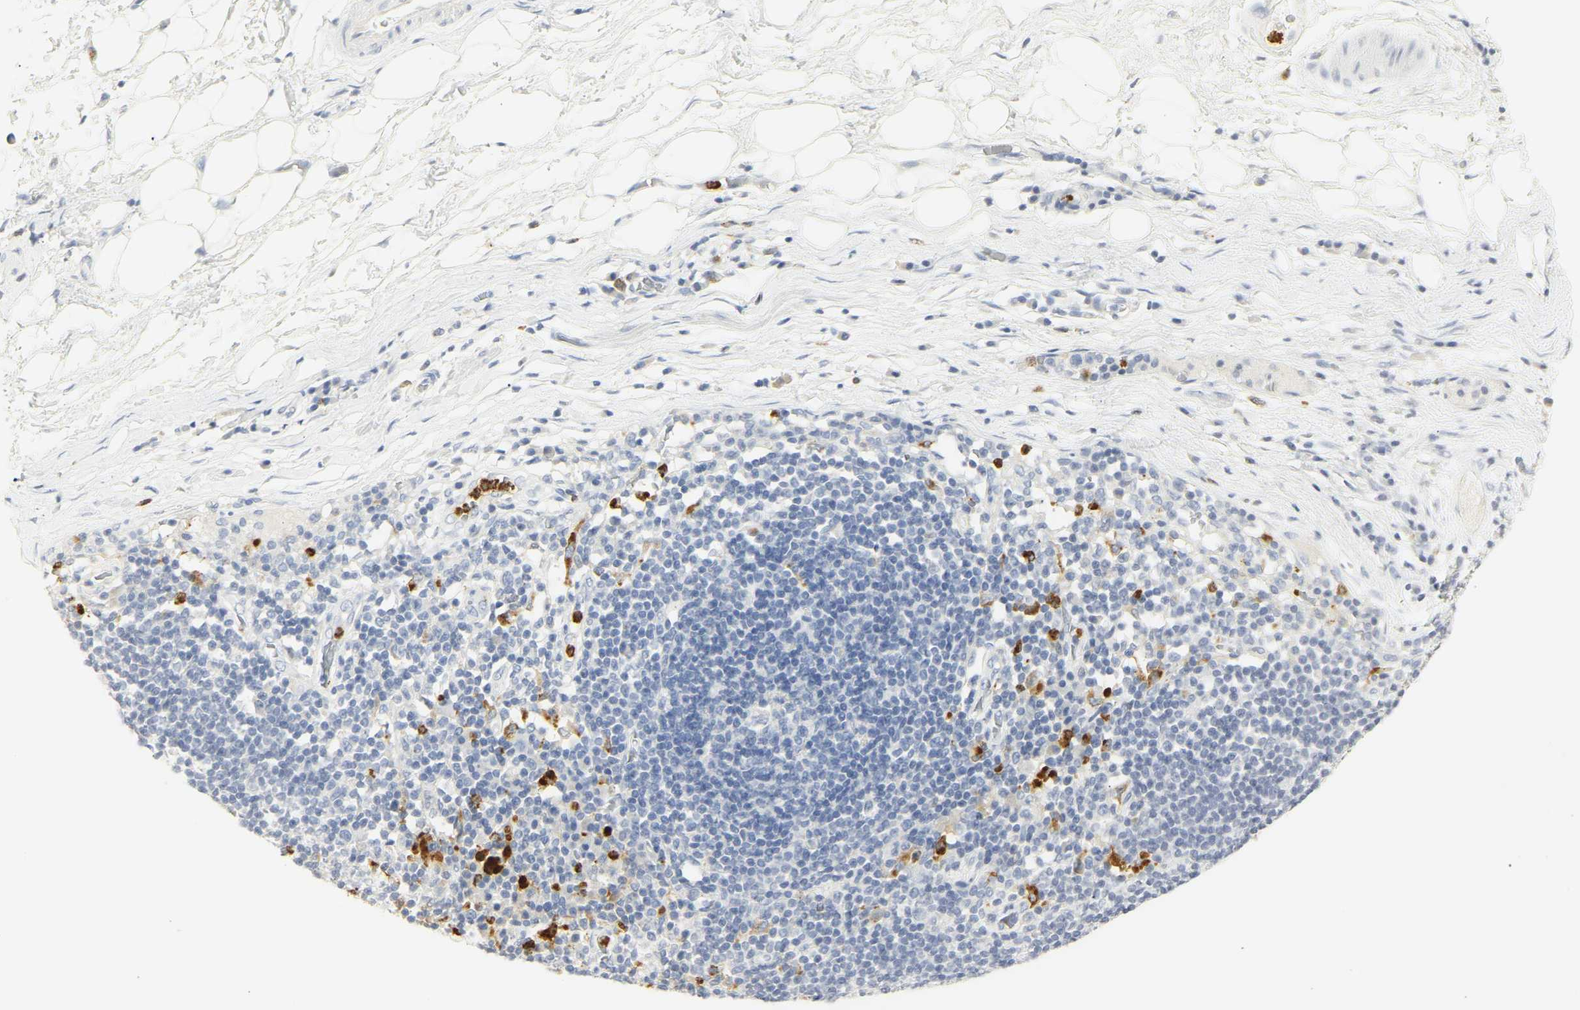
{"staining": {"intensity": "negative", "quantity": "none", "location": "none"}, "tissue": "adipose tissue", "cell_type": "Adipocytes", "image_type": "normal", "snomed": [{"axis": "morphology", "description": "Normal tissue, NOS"}, {"axis": "morphology", "description": "Adenocarcinoma, NOS"}, {"axis": "topography", "description": "Esophagus"}], "caption": "Immunohistochemistry histopathology image of unremarkable adipose tissue stained for a protein (brown), which demonstrates no positivity in adipocytes.", "gene": "MPO", "patient": {"sex": "male", "age": 62}}